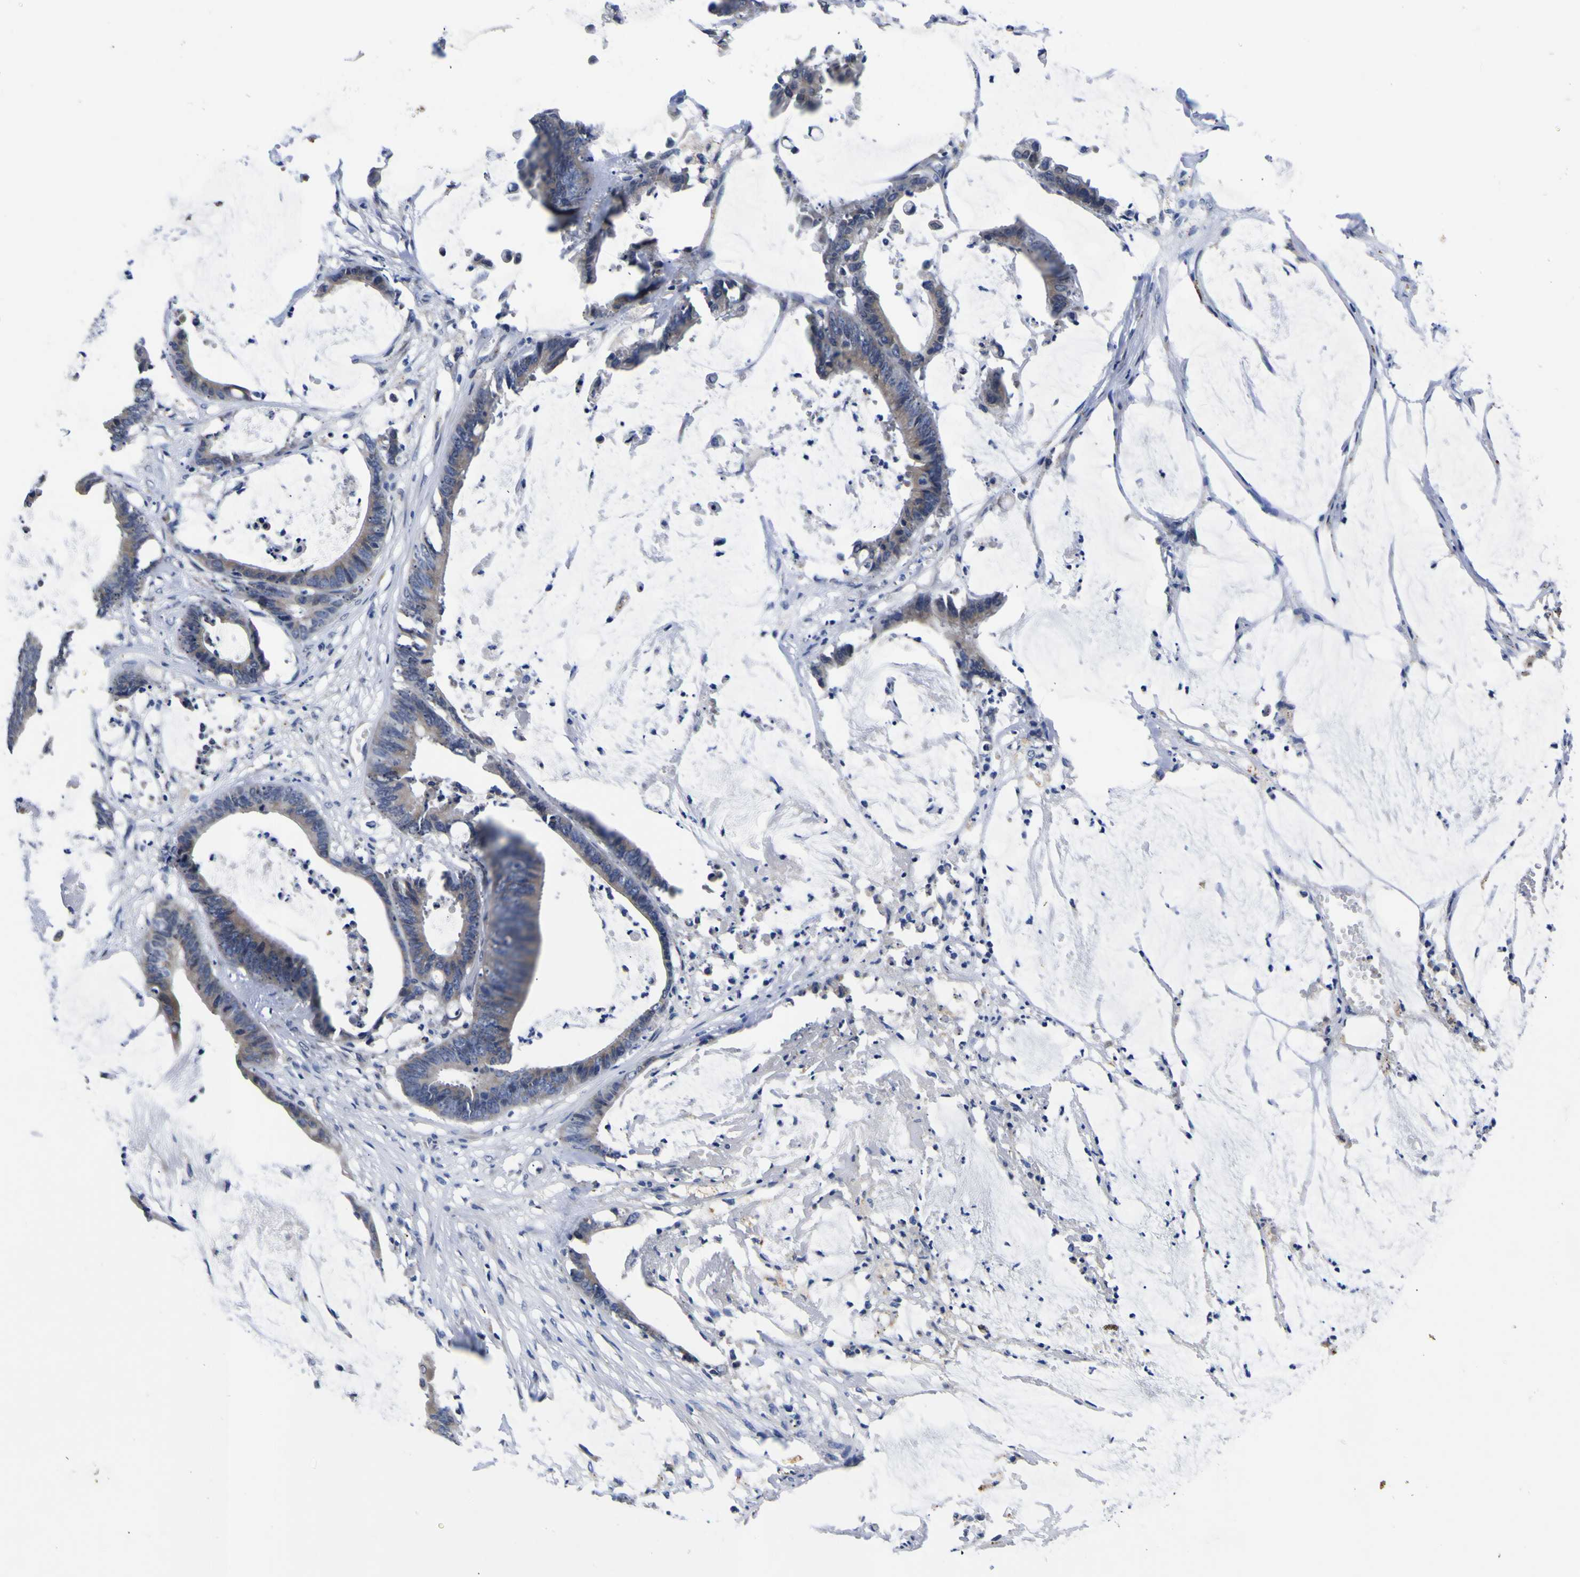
{"staining": {"intensity": "negative", "quantity": "none", "location": "none"}, "tissue": "colorectal cancer", "cell_type": "Tumor cells", "image_type": "cancer", "snomed": [{"axis": "morphology", "description": "Adenocarcinoma, NOS"}, {"axis": "topography", "description": "Rectum"}], "caption": "Tumor cells show no significant positivity in colorectal cancer (adenocarcinoma).", "gene": "IGFLR1", "patient": {"sex": "female", "age": 66}}